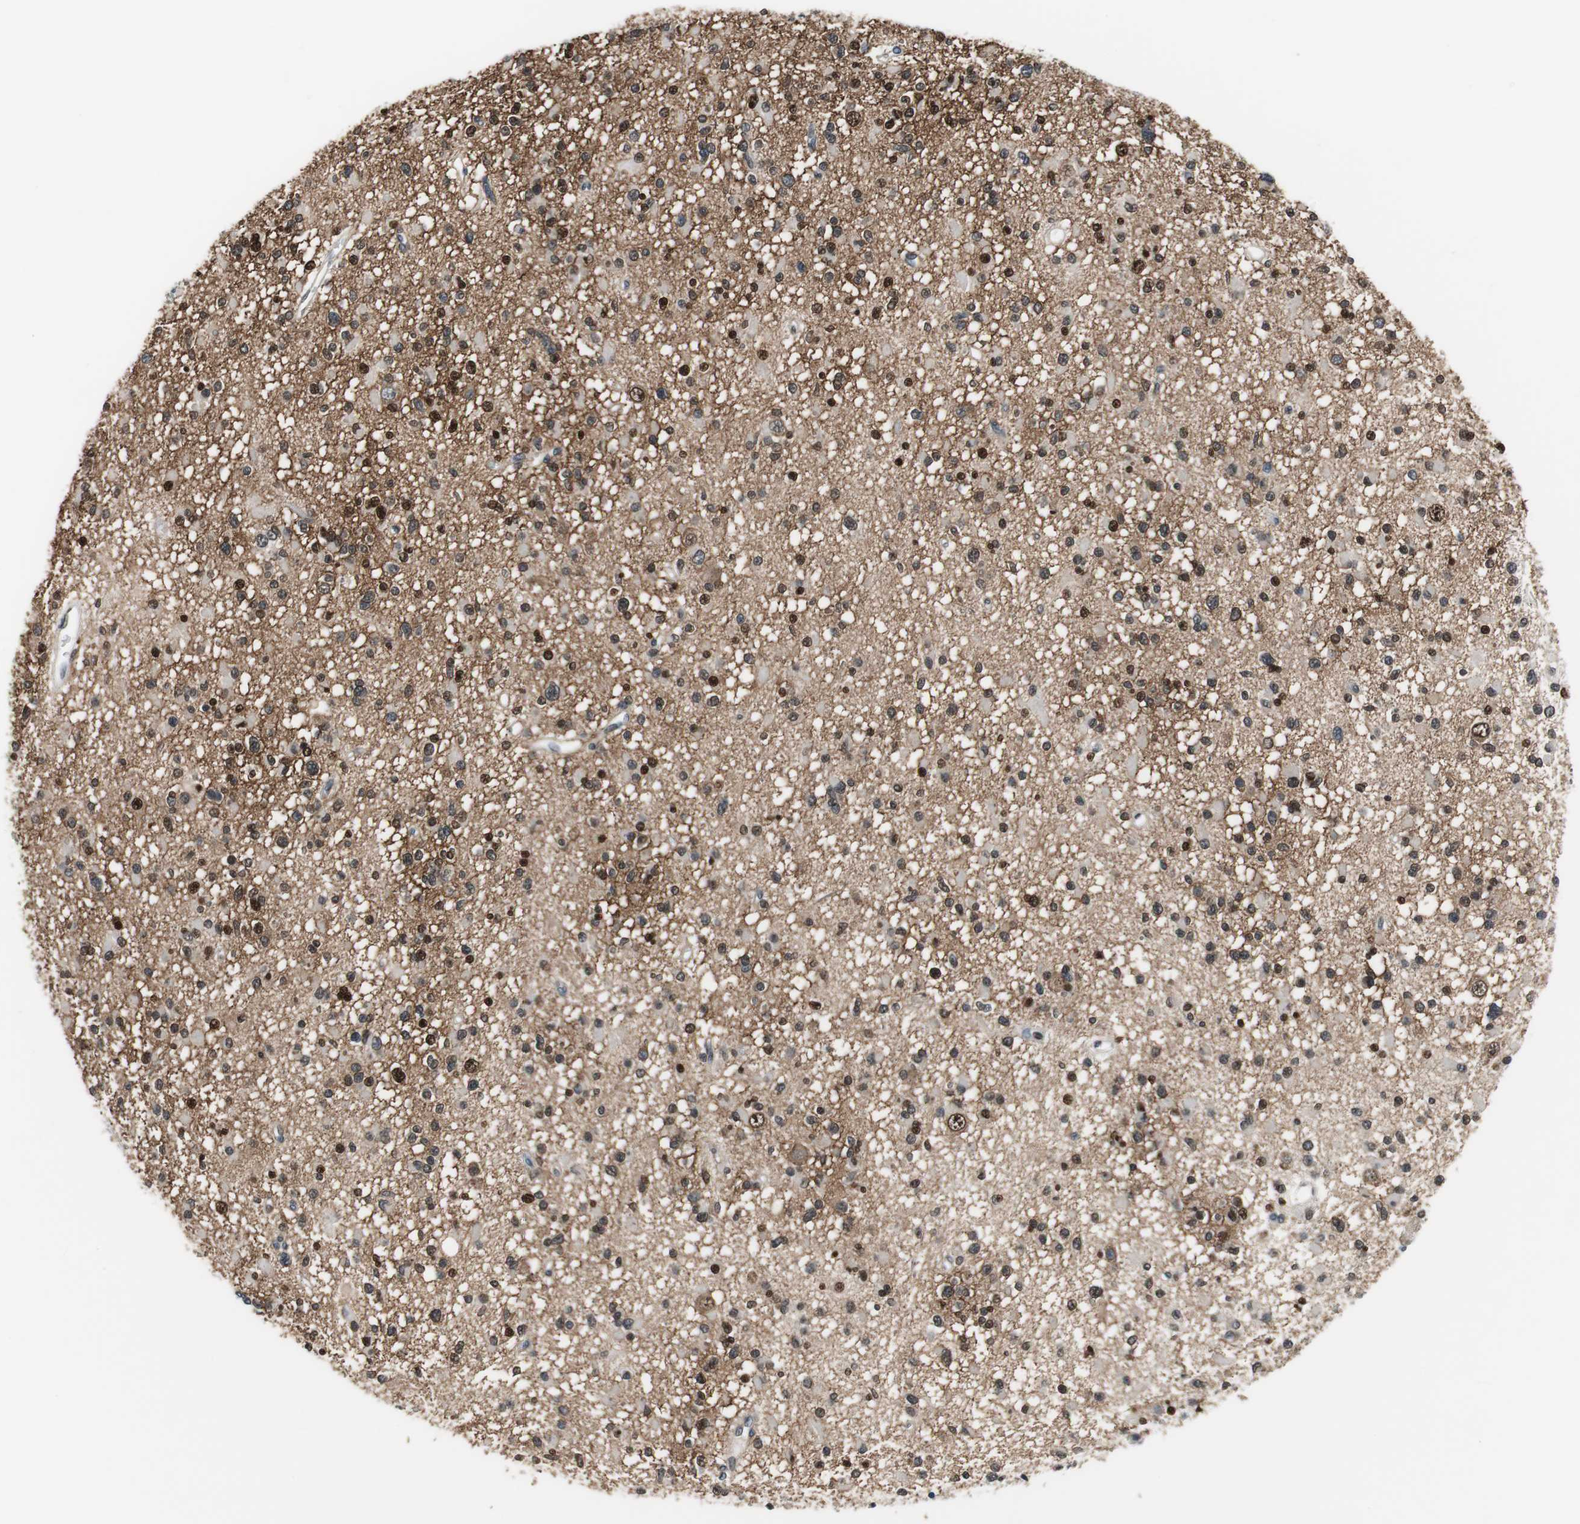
{"staining": {"intensity": "moderate", "quantity": "25%-75%", "location": "cytoplasmic/membranous,nuclear"}, "tissue": "glioma", "cell_type": "Tumor cells", "image_type": "cancer", "snomed": [{"axis": "morphology", "description": "Glioma, malignant, Low grade"}, {"axis": "topography", "description": "Brain"}], "caption": "Immunohistochemical staining of glioma displays moderate cytoplasmic/membranous and nuclear protein positivity in approximately 25%-75% of tumor cells. The staining was performed using DAB (3,3'-diaminobenzidine), with brown indicating positive protein expression. Nuclei are stained blue with hematoxylin.", "gene": "MAFB", "patient": {"sex": "female", "age": 22}}